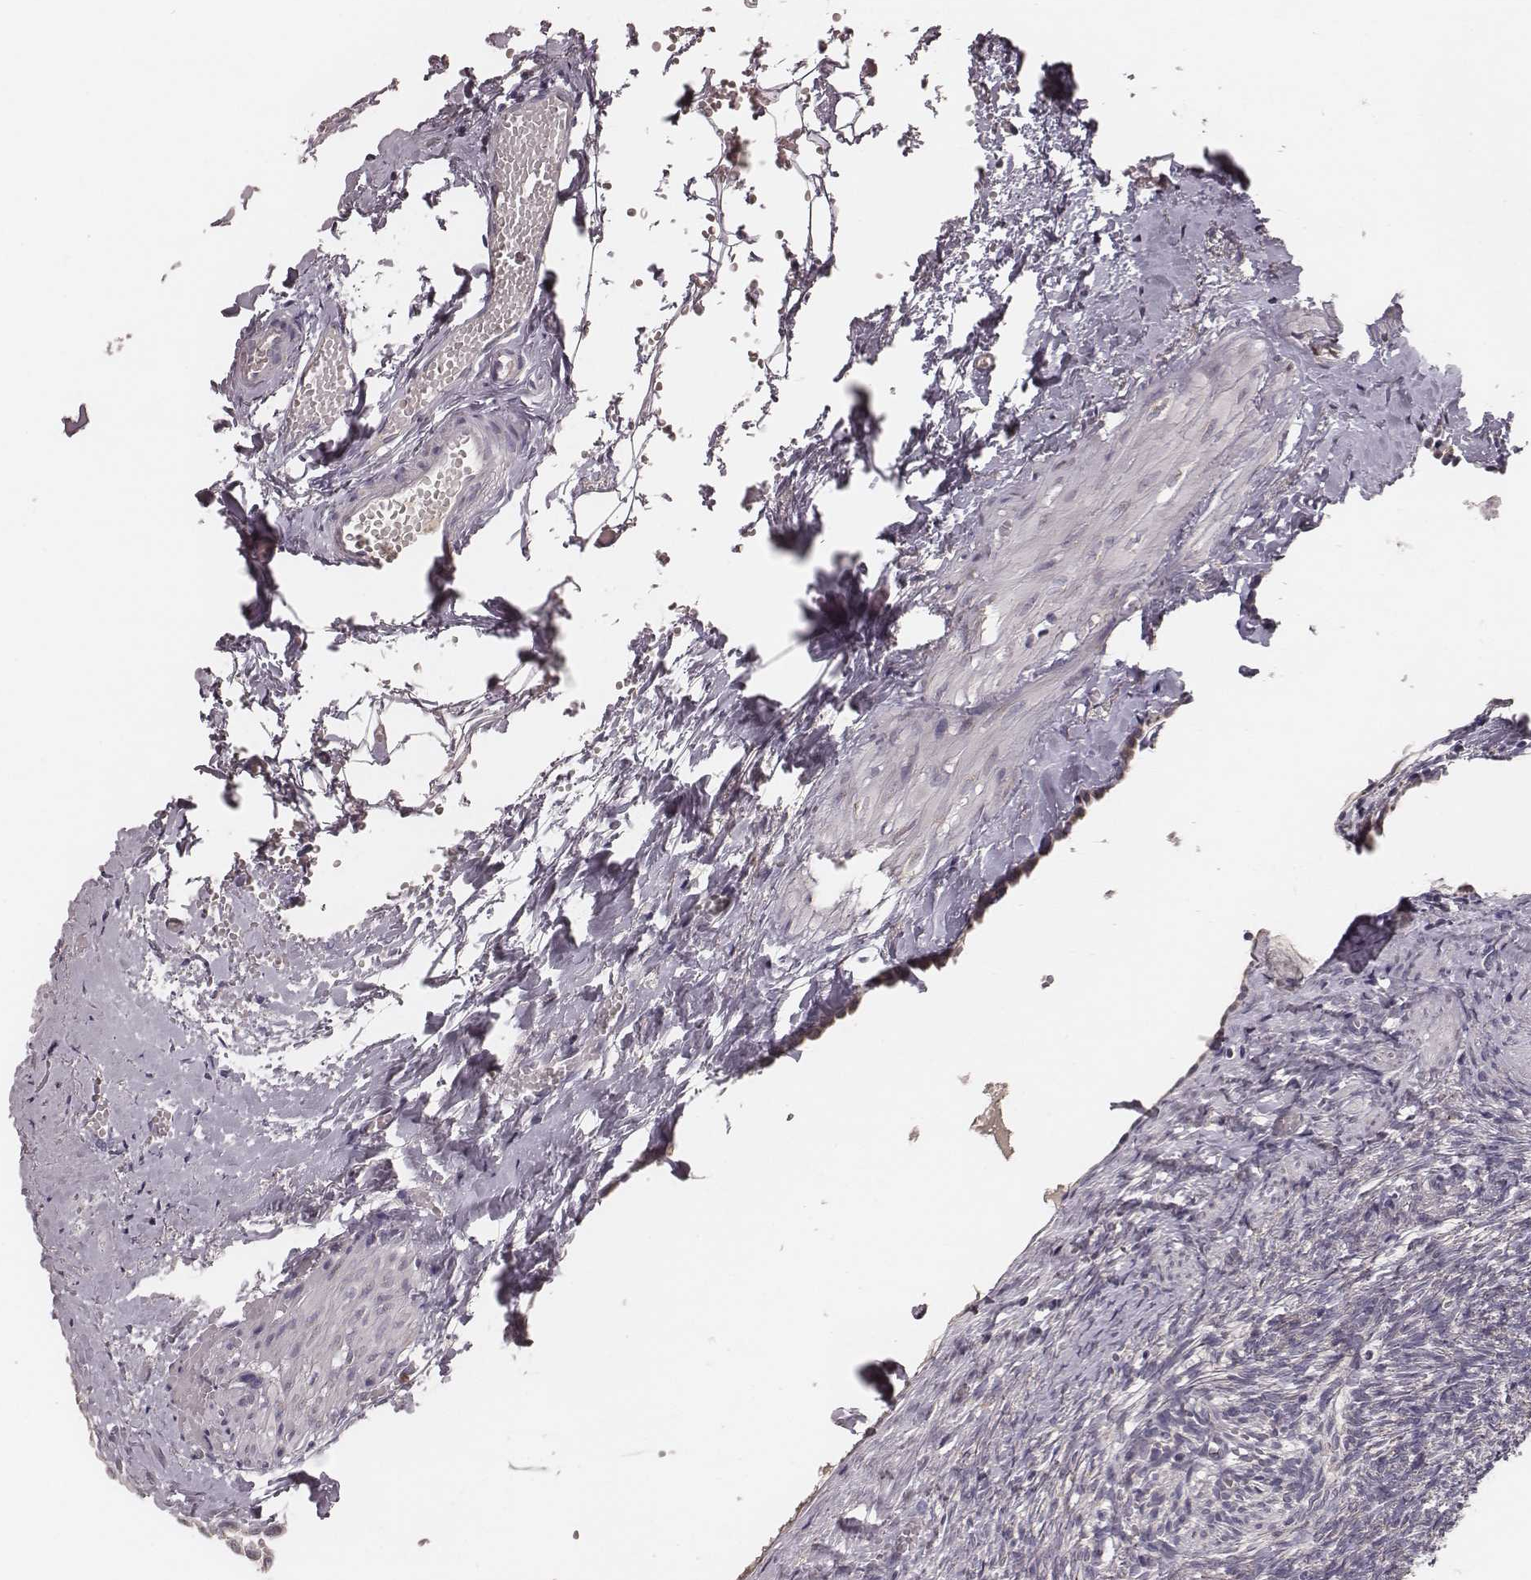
{"staining": {"intensity": "negative", "quantity": "none", "location": "none"}, "tissue": "ovary", "cell_type": "Ovarian stroma cells", "image_type": "normal", "snomed": [{"axis": "morphology", "description": "Normal tissue, NOS"}, {"axis": "topography", "description": "Ovary"}], "caption": "This micrograph is of benign ovary stained with immunohistochemistry (IHC) to label a protein in brown with the nuclei are counter-stained blue. There is no staining in ovarian stroma cells.", "gene": "P2RX5", "patient": {"sex": "female", "age": 46}}